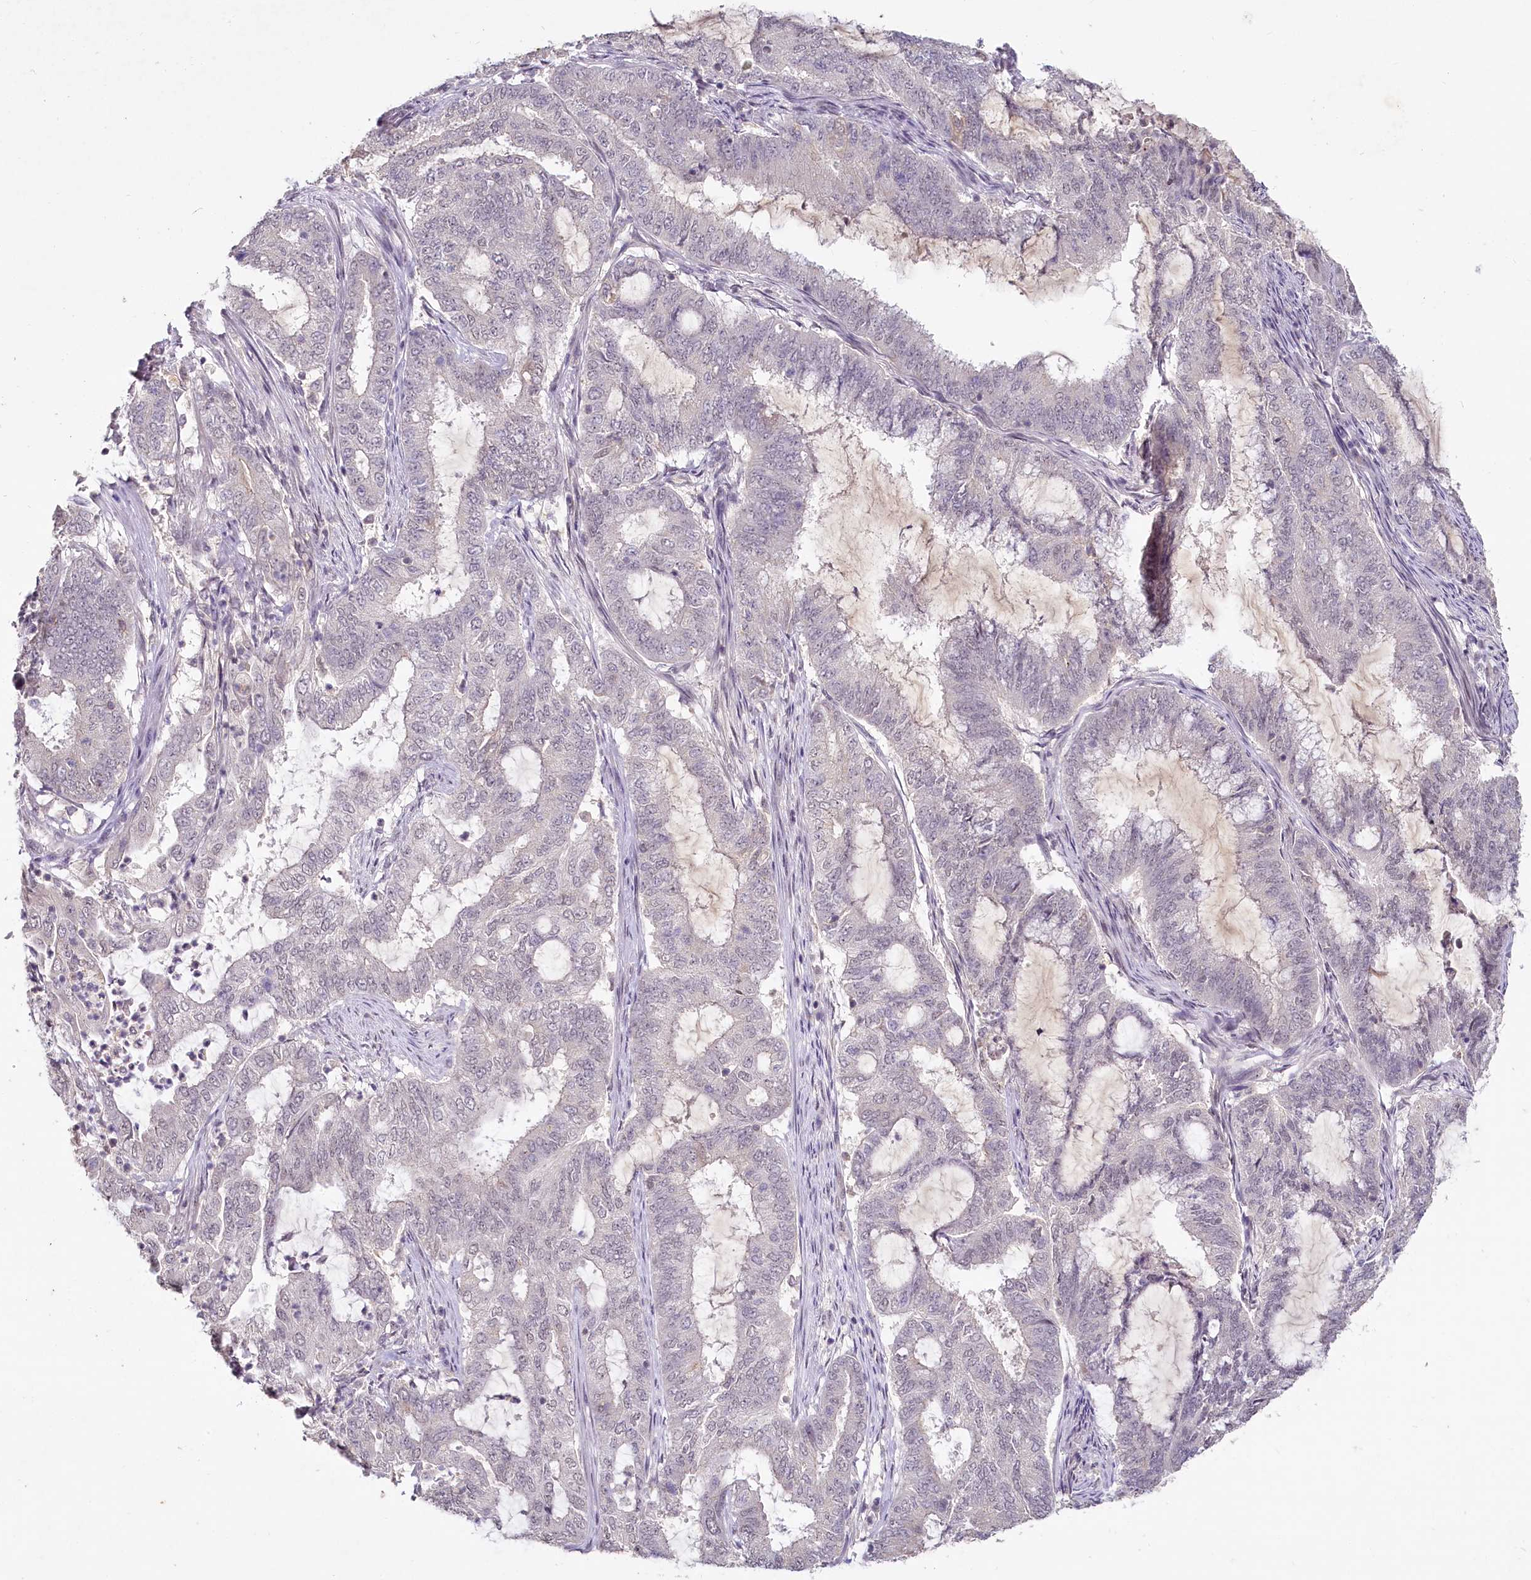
{"staining": {"intensity": "negative", "quantity": "none", "location": "none"}, "tissue": "endometrial cancer", "cell_type": "Tumor cells", "image_type": "cancer", "snomed": [{"axis": "morphology", "description": "Adenocarcinoma, NOS"}, {"axis": "topography", "description": "Endometrium"}], "caption": "This histopathology image is of adenocarcinoma (endometrial) stained with immunohistochemistry (IHC) to label a protein in brown with the nuclei are counter-stained blue. There is no positivity in tumor cells. The staining was performed using DAB (3,3'-diaminobenzidine) to visualize the protein expression in brown, while the nuclei were stained in blue with hematoxylin (Magnification: 20x).", "gene": "MUCL1", "patient": {"sex": "female", "age": 51}}